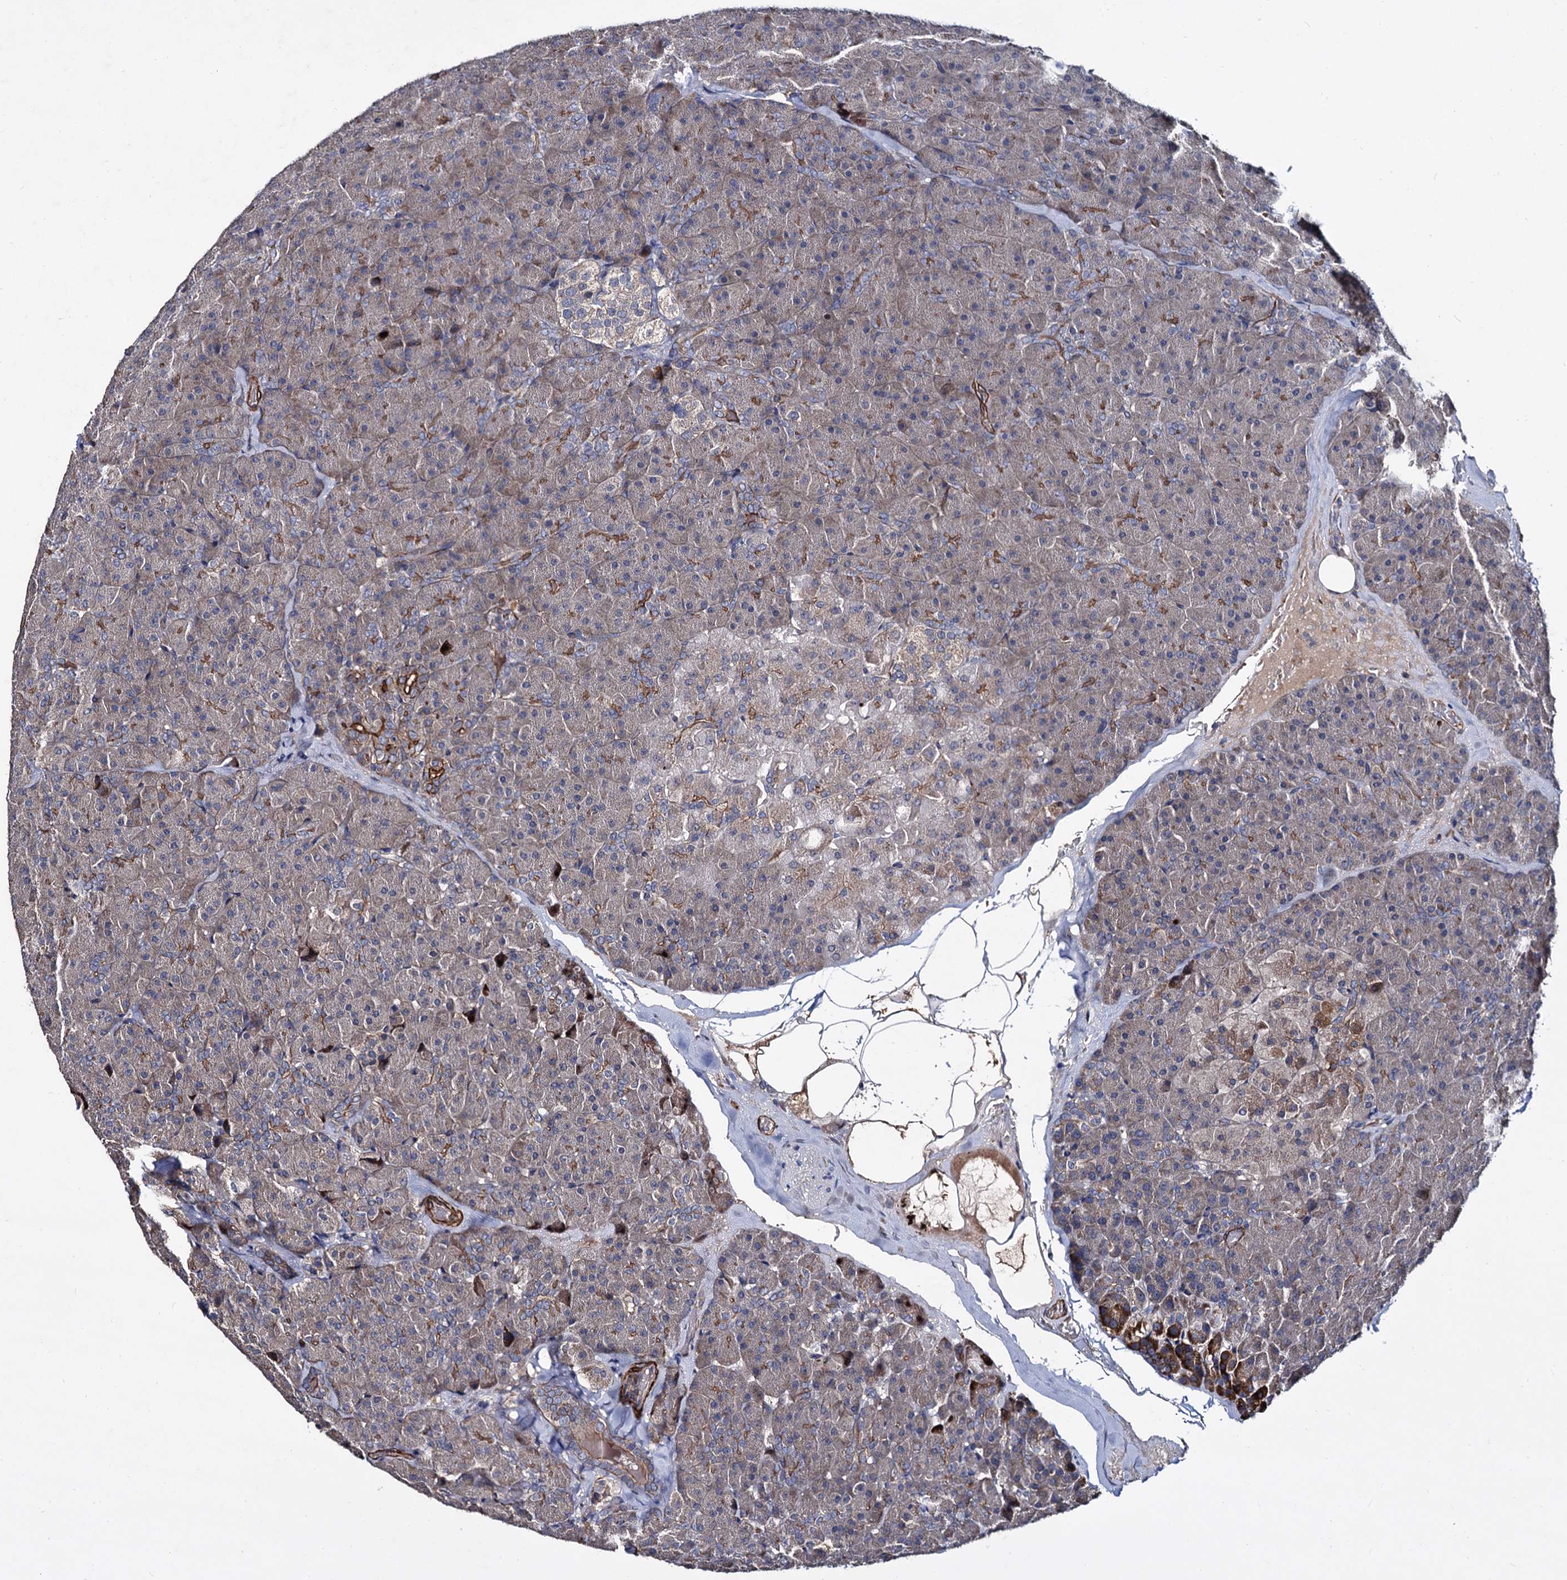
{"staining": {"intensity": "moderate", "quantity": "<25%", "location": "cytoplasmic/membranous"}, "tissue": "pancreas", "cell_type": "Exocrine glandular cells", "image_type": "normal", "snomed": [{"axis": "morphology", "description": "Normal tissue, NOS"}, {"axis": "topography", "description": "Pancreas"}], "caption": "Immunohistochemistry (IHC) of unremarkable pancreas displays low levels of moderate cytoplasmic/membranous positivity in about <25% of exocrine glandular cells. The staining was performed using DAB (3,3'-diaminobenzidine), with brown indicating positive protein expression. Nuclei are stained blue with hematoxylin.", "gene": "ISM2", "patient": {"sex": "male", "age": 36}}